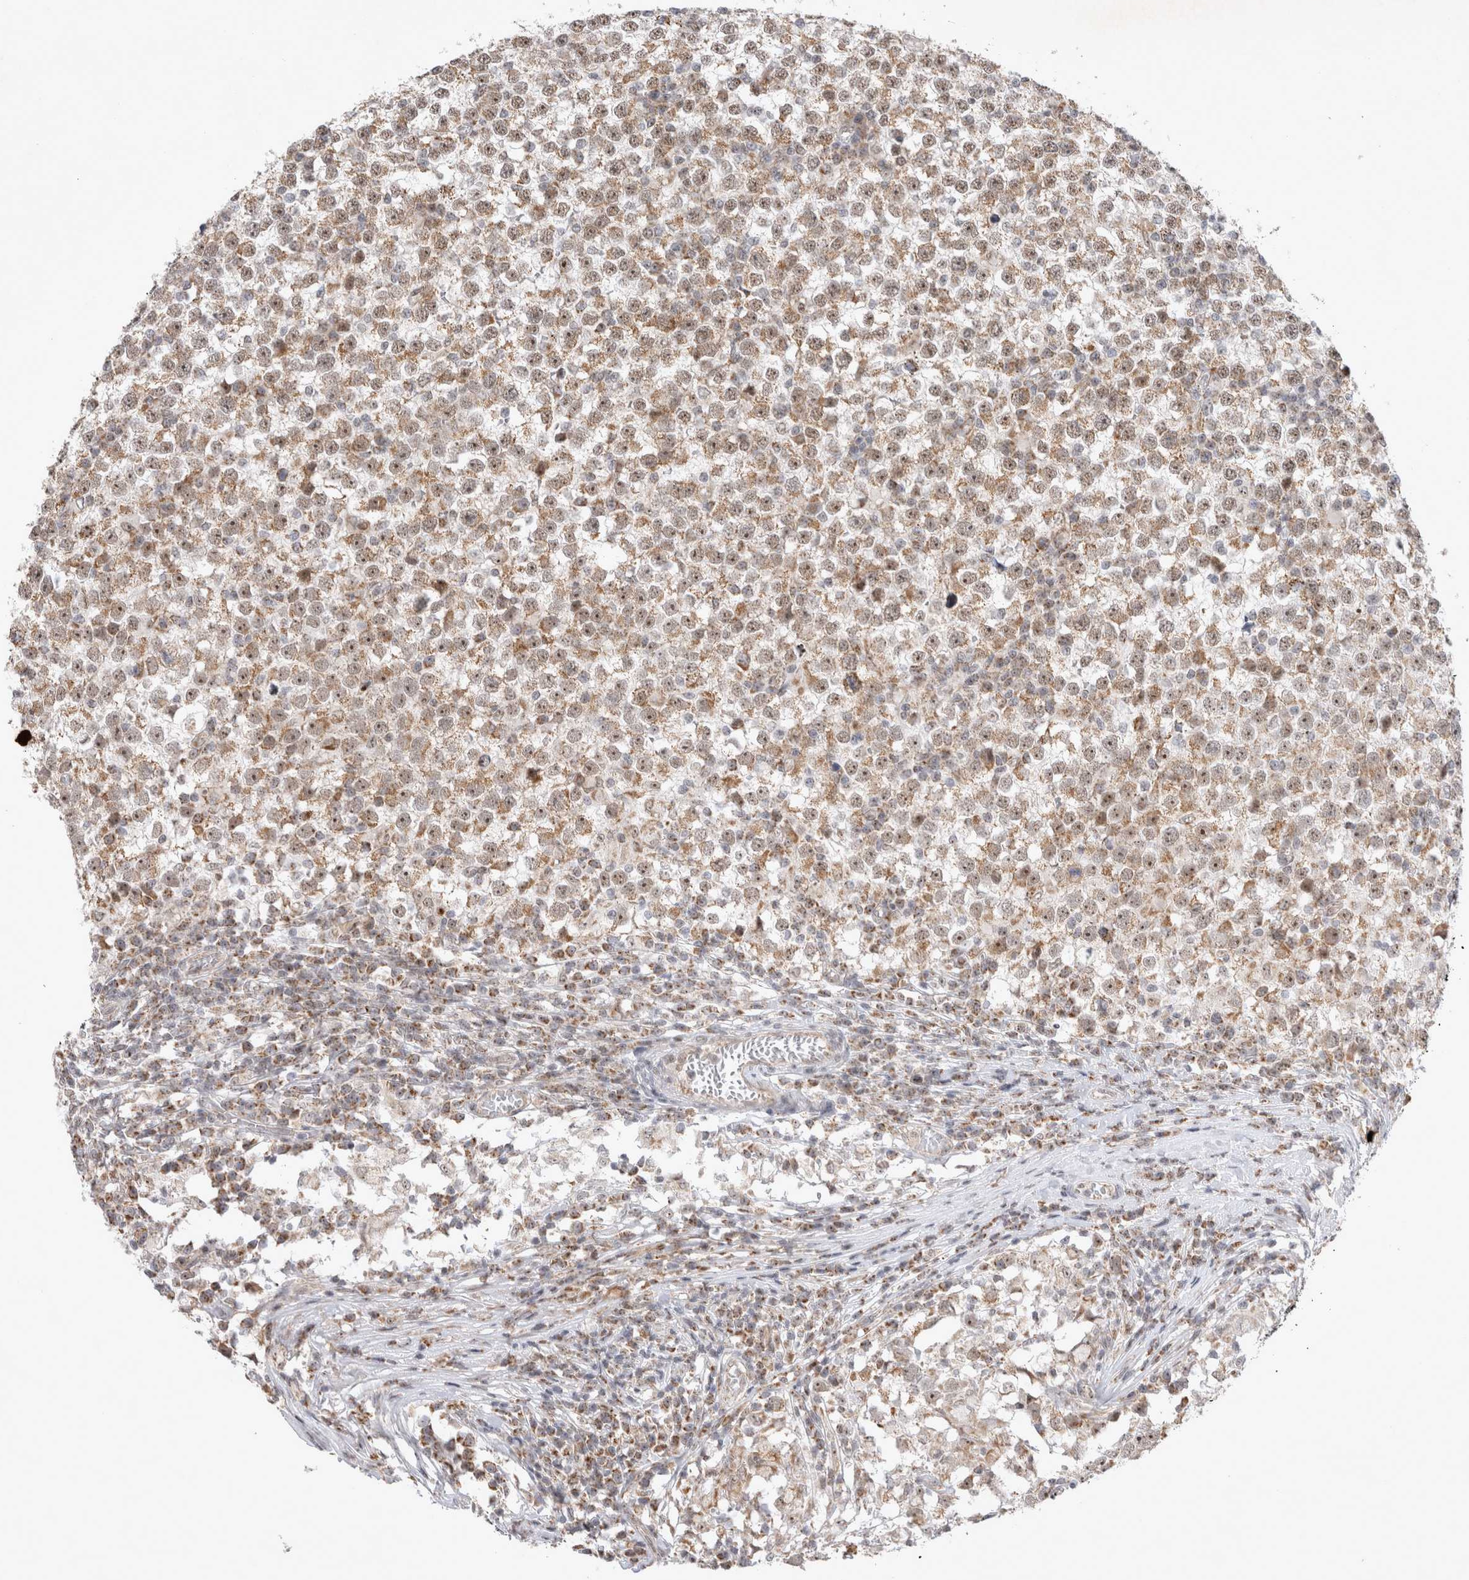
{"staining": {"intensity": "moderate", "quantity": ">75%", "location": "cytoplasmic/membranous,nuclear"}, "tissue": "testis cancer", "cell_type": "Tumor cells", "image_type": "cancer", "snomed": [{"axis": "morphology", "description": "Seminoma, NOS"}, {"axis": "topography", "description": "Testis"}], "caption": "The immunohistochemical stain highlights moderate cytoplasmic/membranous and nuclear positivity in tumor cells of testis seminoma tissue.", "gene": "MRPL37", "patient": {"sex": "male", "age": 65}}